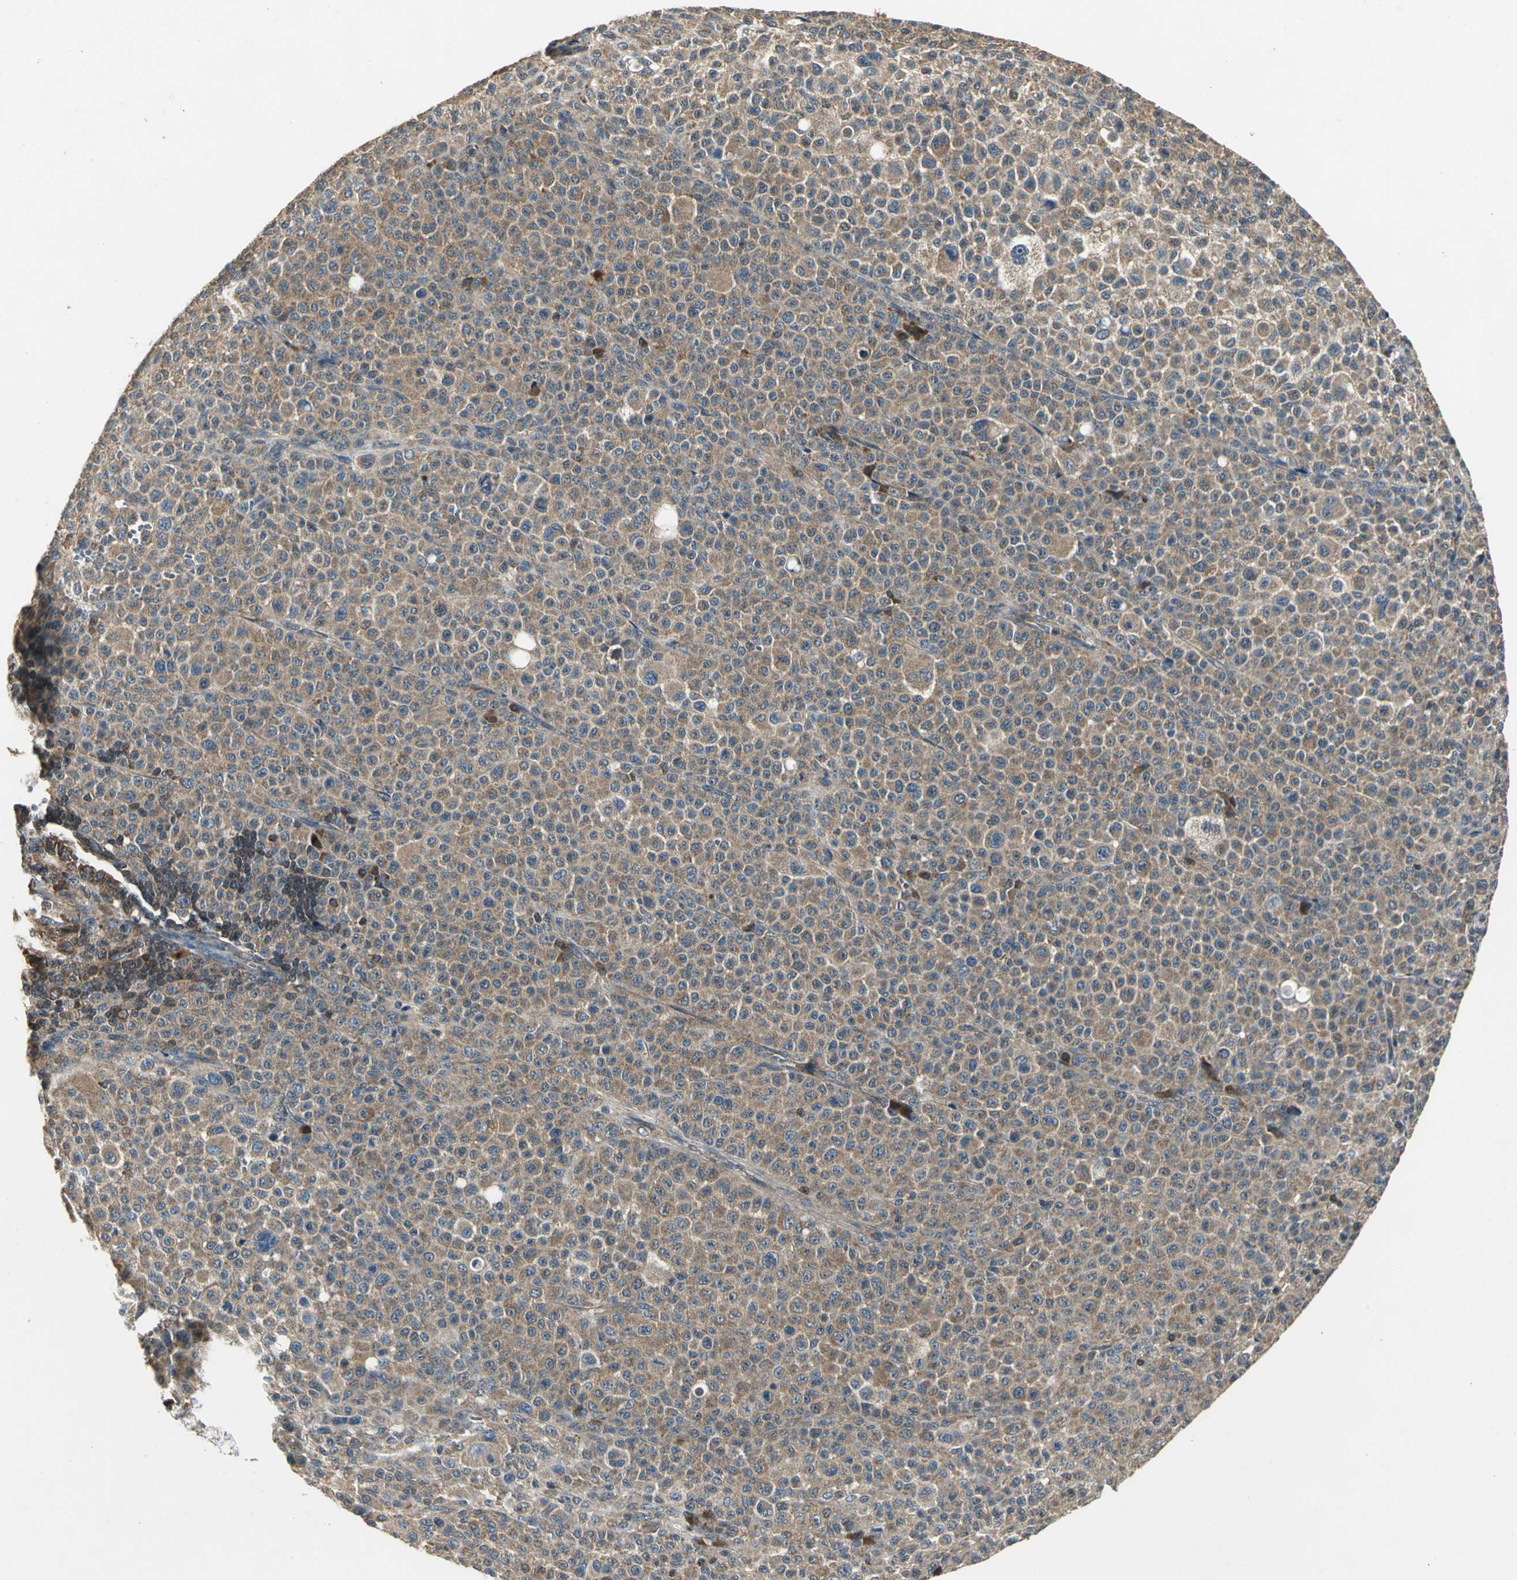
{"staining": {"intensity": "moderate", "quantity": ">75%", "location": "cytoplasmic/membranous"}, "tissue": "melanoma", "cell_type": "Tumor cells", "image_type": "cancer", "snomed": [{"axis": "morphology", "description": "Malignant melanoma, Metastatic site"}, {"axis": "topography", "description": "Skin"}], "caption": "IHC photomicrograph of neoplastic tissue: human malignant melanoma (metastatic site) stained using immunohistochemistry (IHC) displays medium levels of moderate protein expression localized specifically in the cytoplasmic/membranous of tumor cells, appearing as a cytoplasmic/membranous brown color.", "gene": "IRF3", "patient": {"sex": "female", "age": 74}}